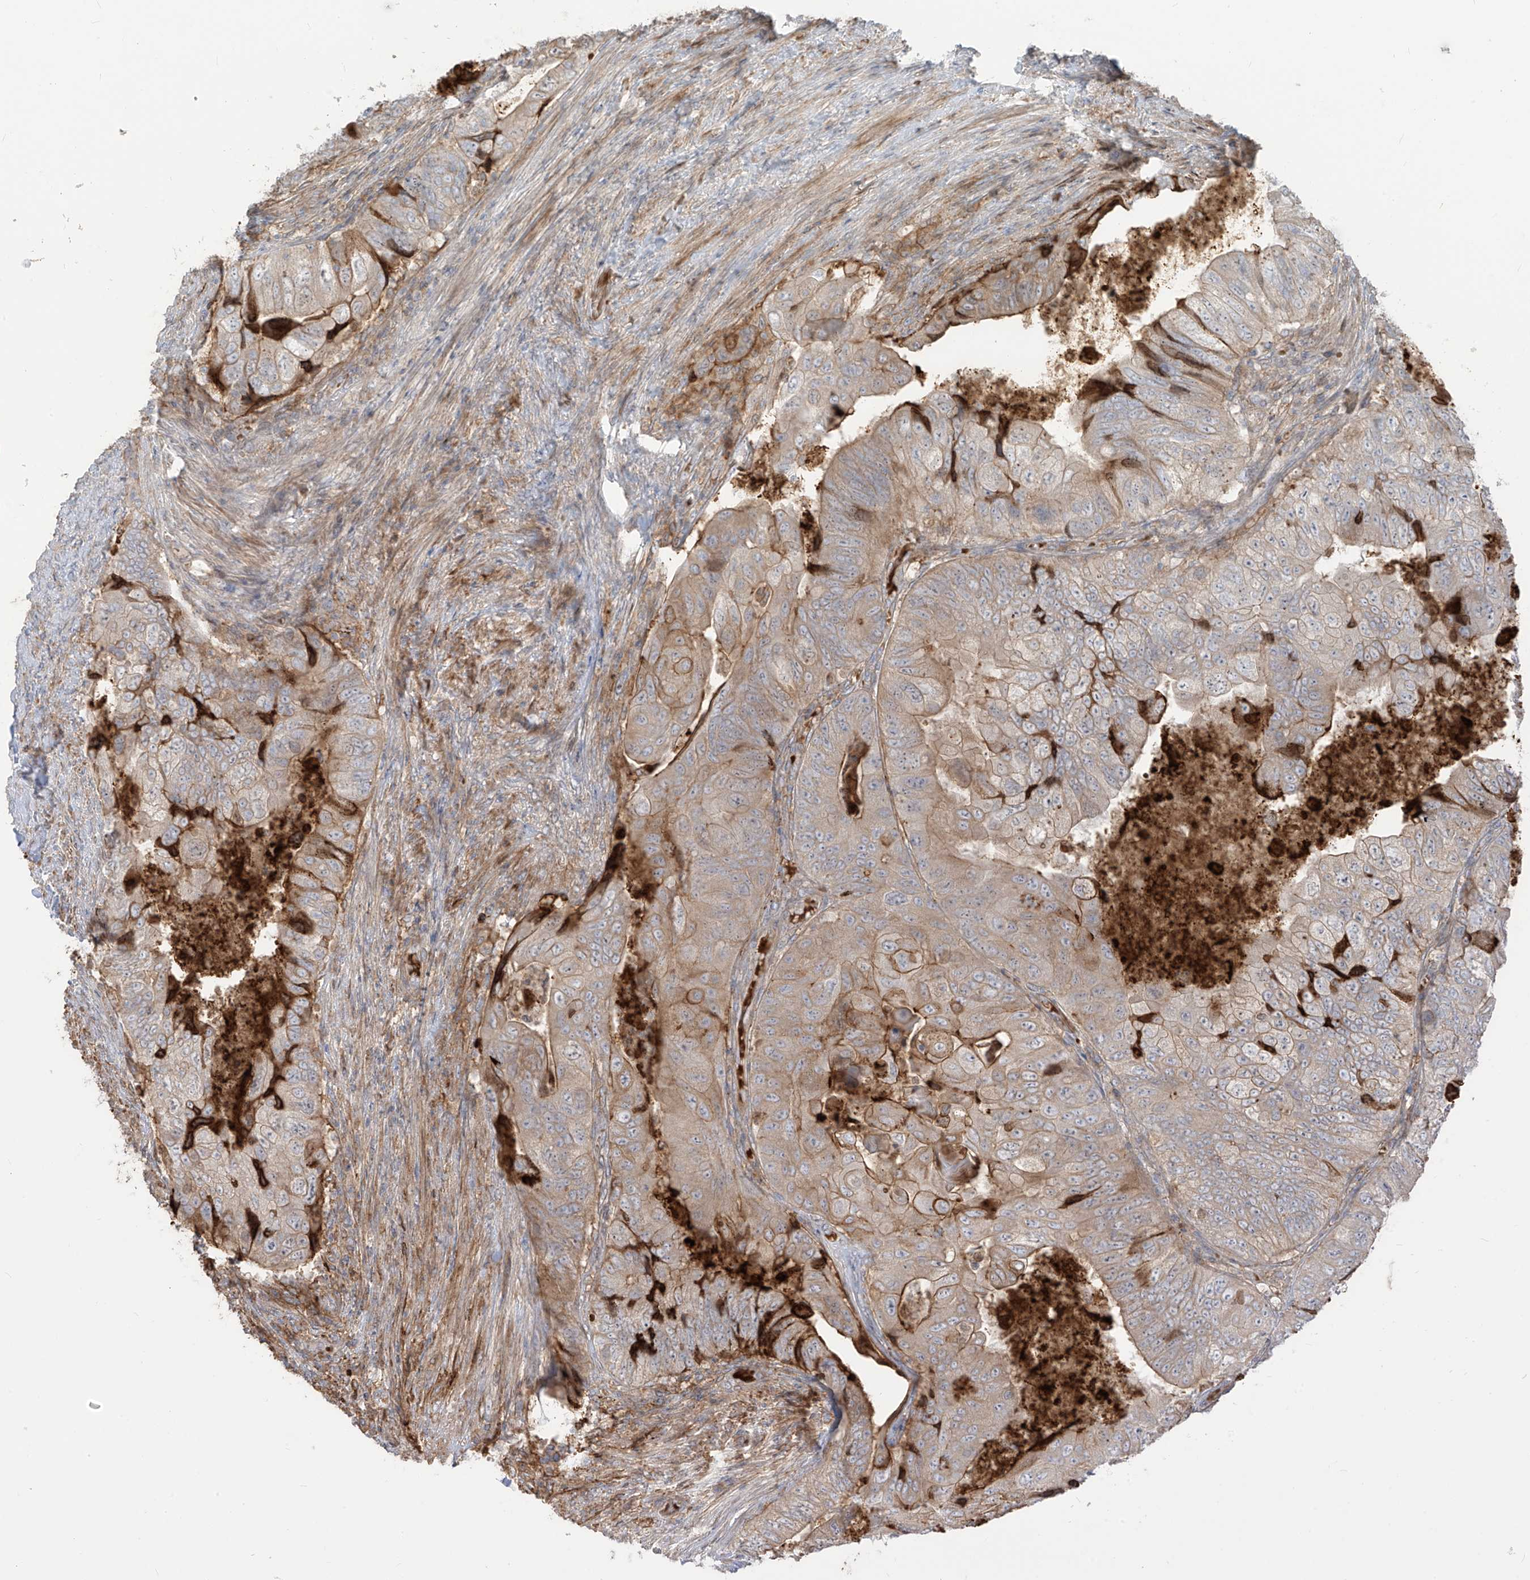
{"staining": {"intensity": "strong", "quantity": "<25%", "location": "cytoplasmic/membranous"}, "tissue": "colorectal cancer", "cell_type": "Tumor cells", "image_type": "cancer", "snomed": [{"axis": "morphology", "description": "Adenocarcinoma, NOS"}, {"axis": "topography", "description": "Rectum"}], "caption": "Immunohistochemical staining of adenocarcinoma (colorectal) demonstrates medium levels of strong cytoplasmic/membranous expression in approximately <25% of tumor cells.", "gene": "ZGRF1", "patient": {"sex": "male", "age": 63}}